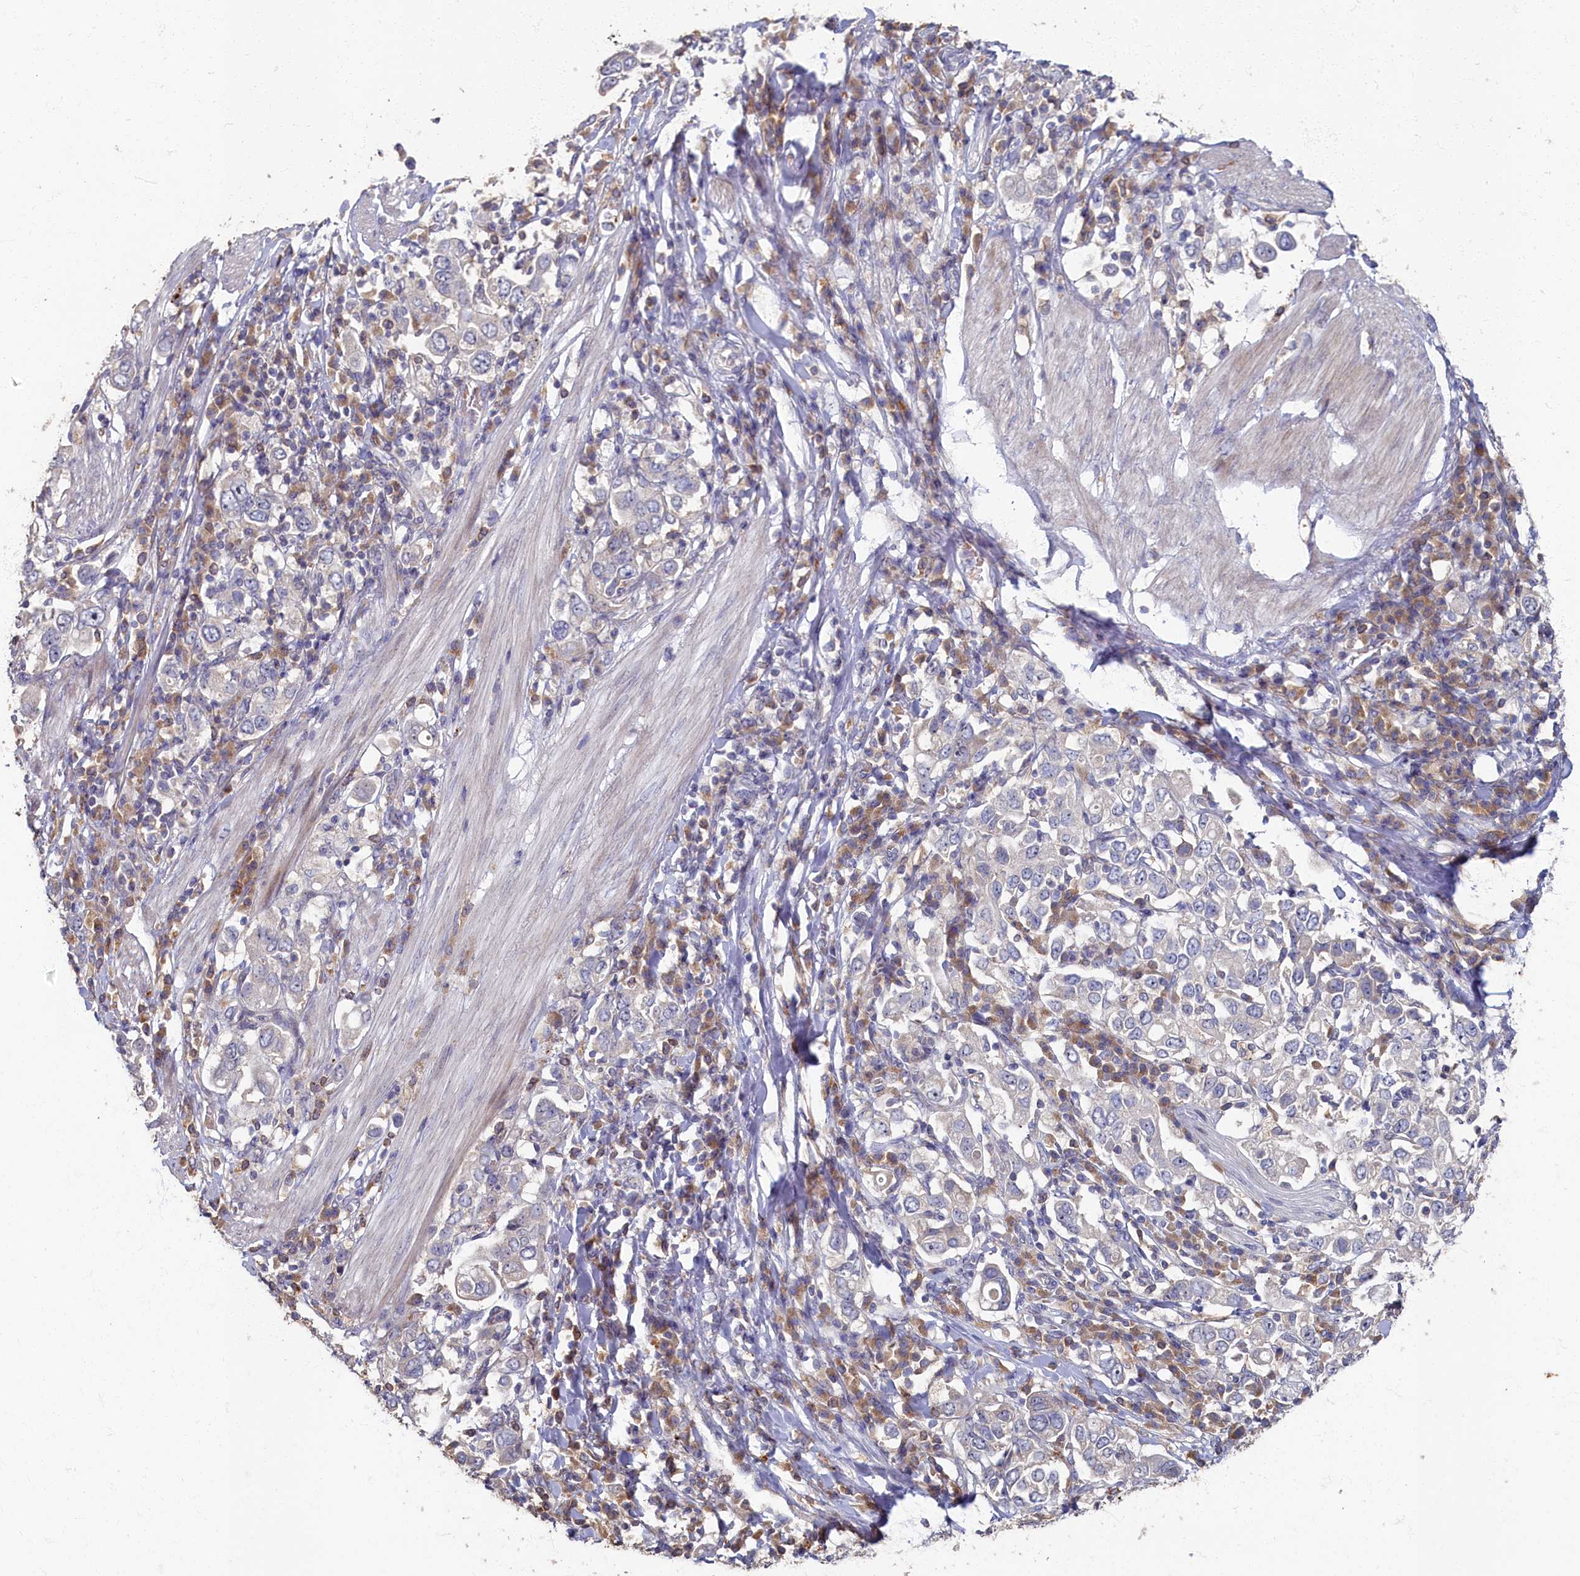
{"staining": {"intensity": "negative", "quantity": "none", "location": "none"}, "tissue": "stomach cancer", "cell_type": "Tumor cells", "image_type": "cancer", "snomed": [{"axis": "morphology", "description": "Adenocarcinoma, NOS"}, {"axis": "topography", "description": "Stomach, upper"}], "caption": "This is a histopathology image of IHC staining of stomach cancer (adenocarcinoma), which shows no expression in tumor cells.", "gene": "HUNK", "patient": {"sex": "male", "age": 62}}